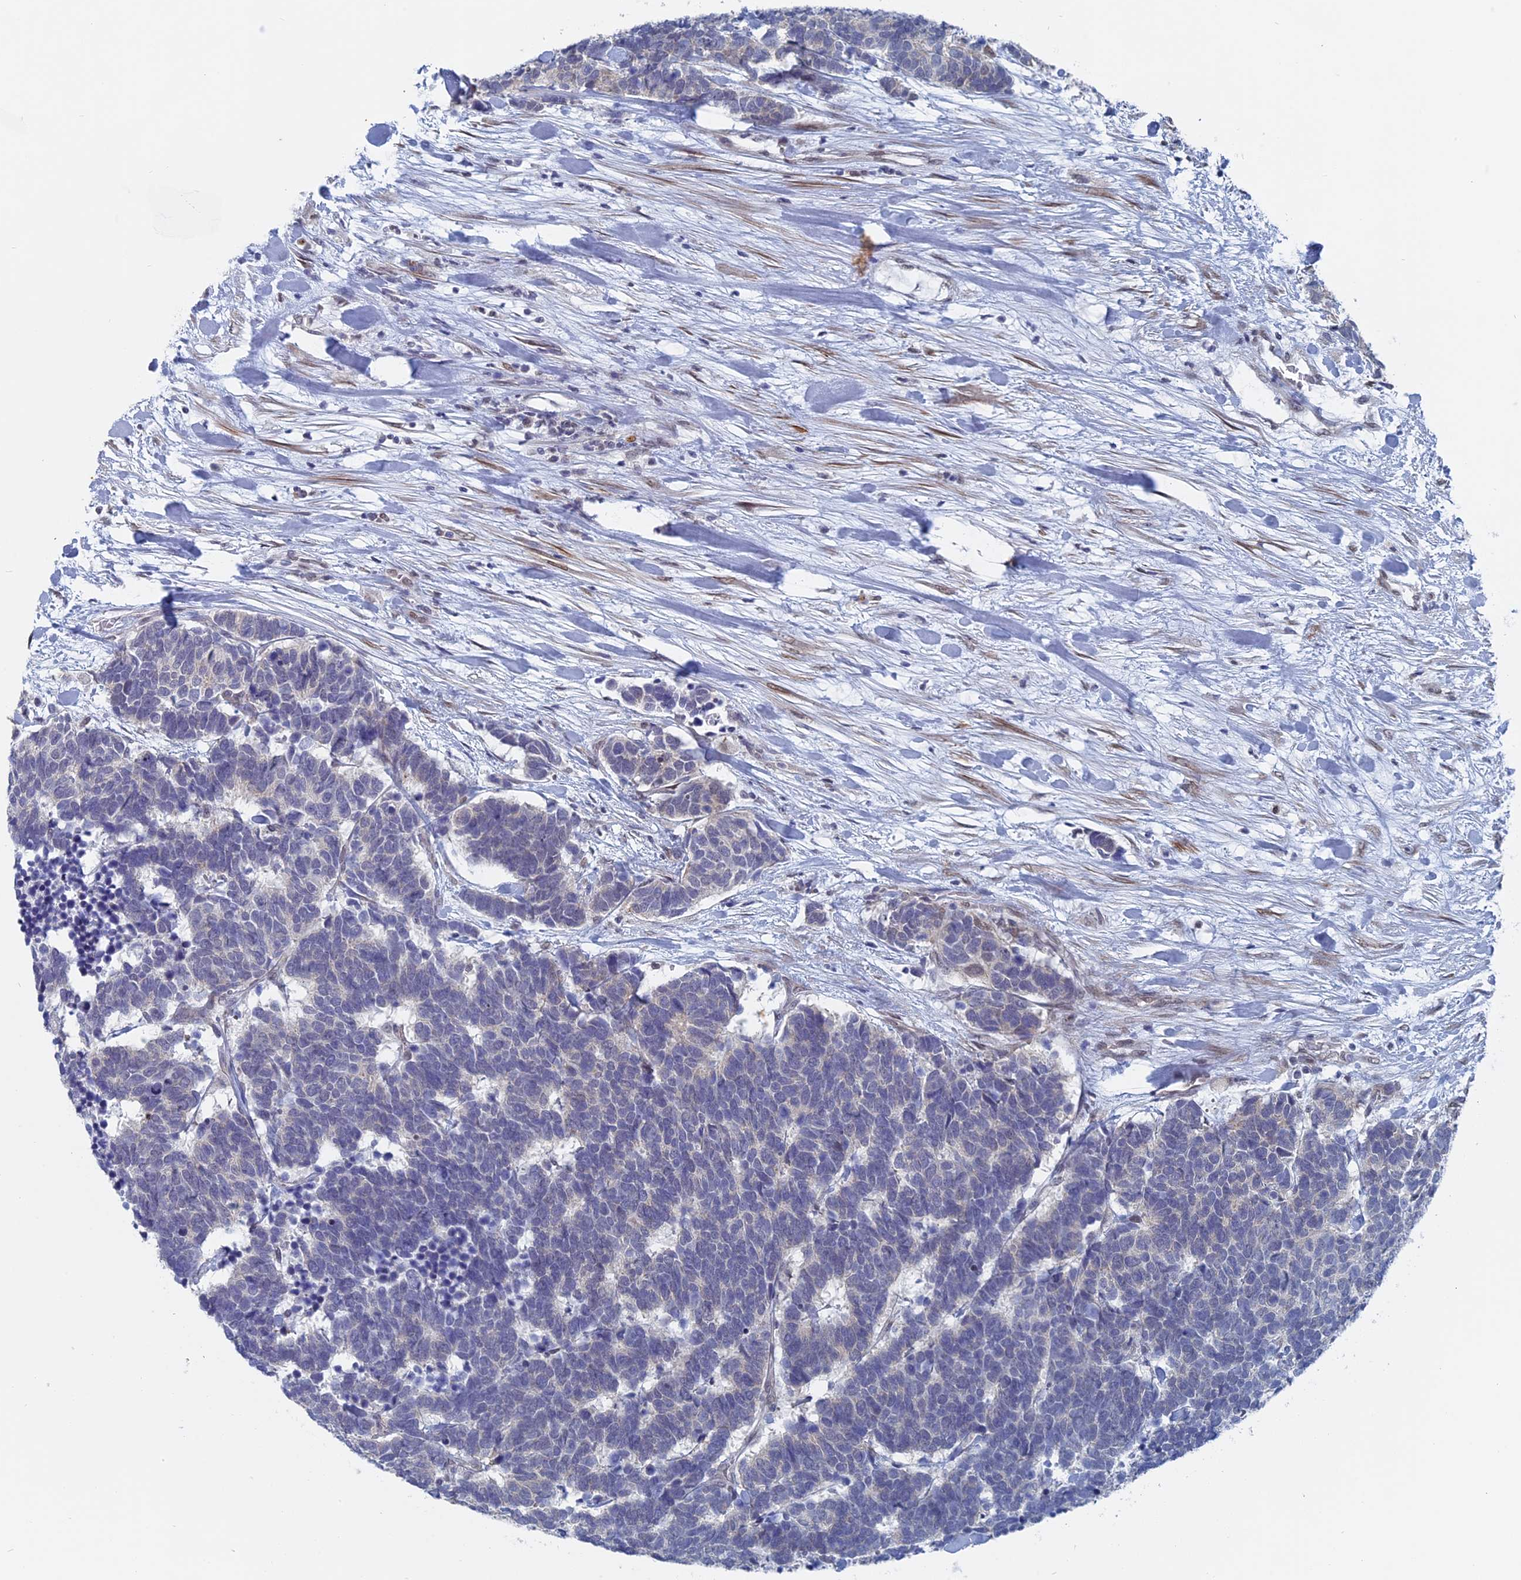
{"staining": {"intensity": "negative", "quantity": "none", "location": "none"}, "tissue": "carcinoid", "cell_type": "Tumor cells", "image_type": "cancer", "snomed": [{"axis": "morphology", "description": "Carcinoma, NOS"}, {"axis": "morphology", "description": "Carcinoid, malignant, NOS"}, {"axis": "topography", "description": "Urinary bladder"}], "caption": "This is an IHC histopathology image of human carcinoma. There is no staining in tumor cells.", "gene": "MTRF1", "patient": {"sex": "male", "age": 57}}